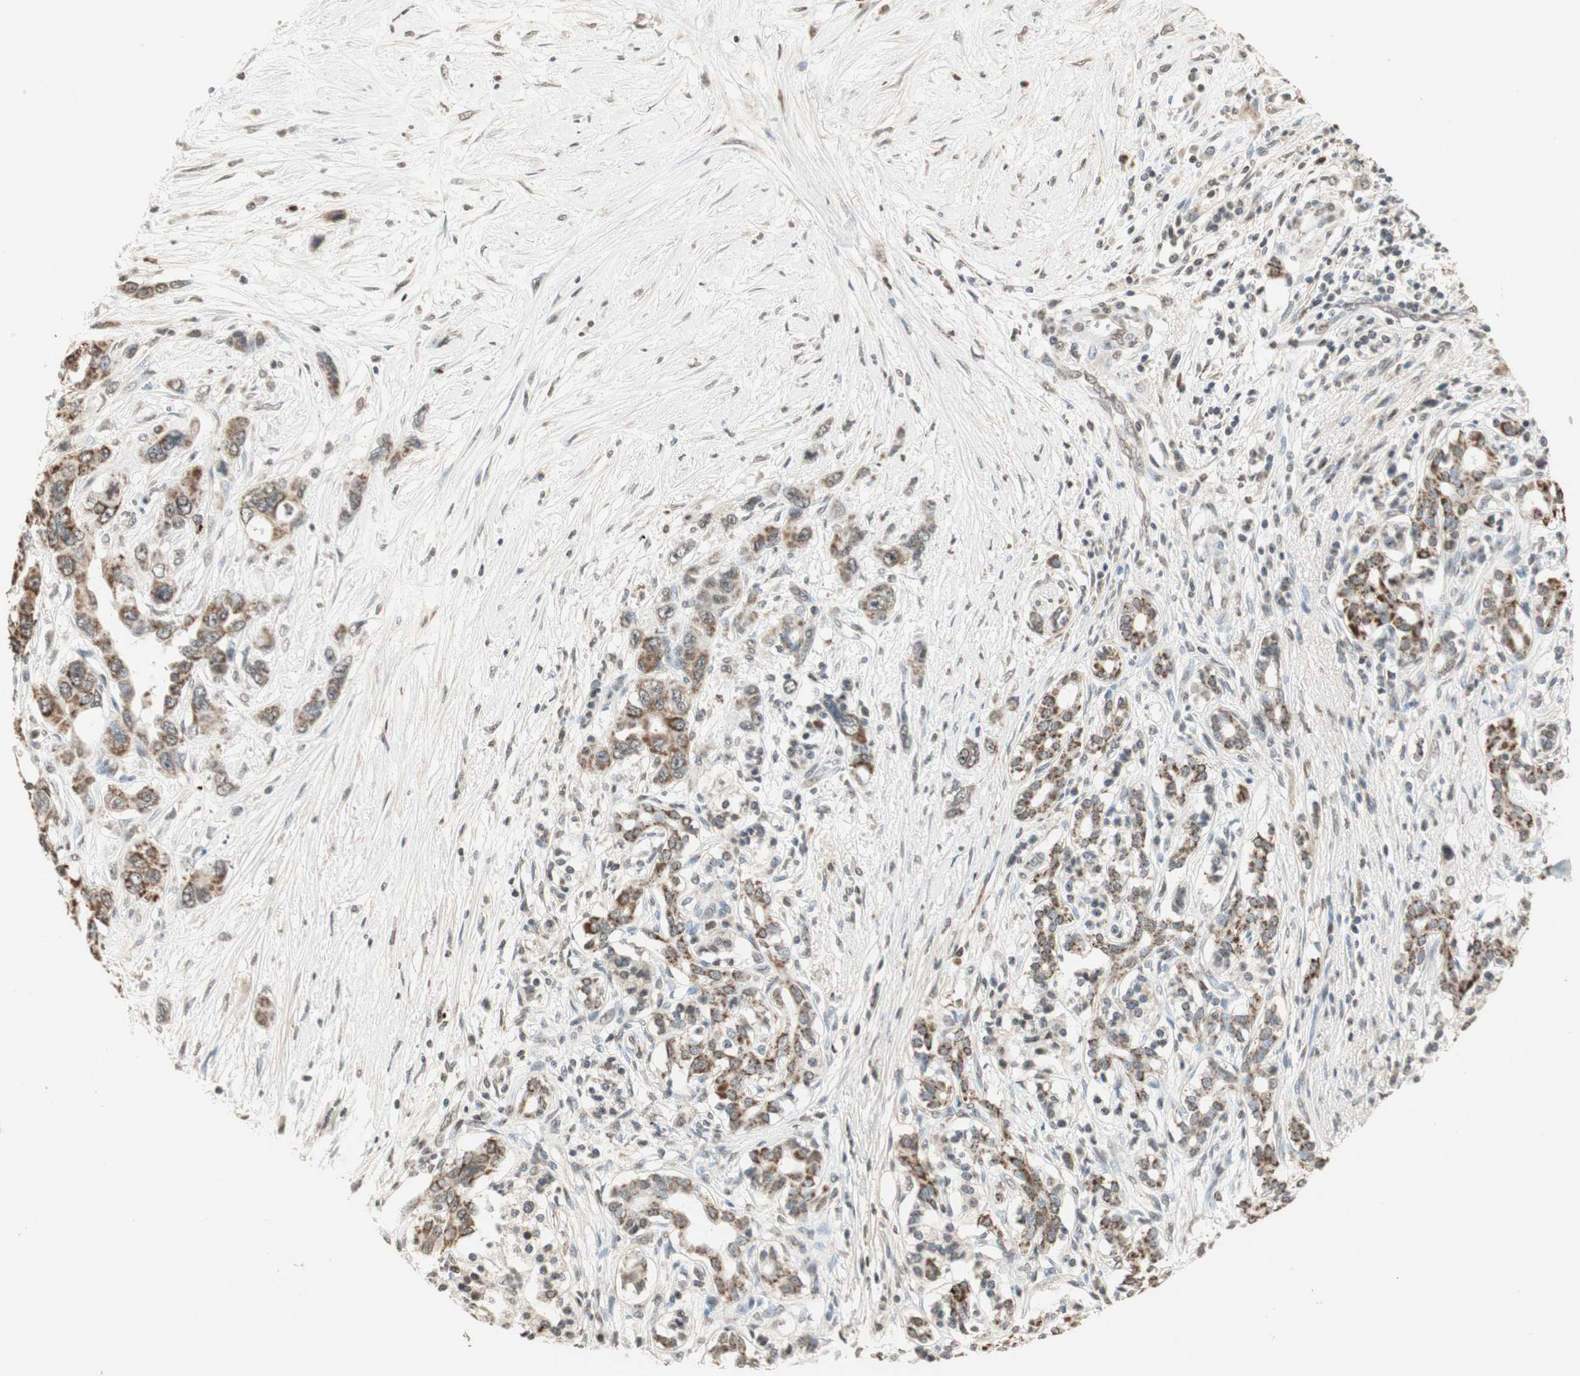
{"staining": {"intensity": "strong", "quantity": ">75%", "location": "cytoplasmic/membranous"}, "tissue": "pancreatic cancer", "cell_type": "Tumor cells", "image_type": "cancer", "snomed": [{"axis": "morphology", "description": "Adenocarcinoma, NOS"}, {"axis": "topography", "description": "Pancreas"}], "caption": "Human pancreatic cancer stained for a protein (brown) exhibits strong cytoplasmic/membranous positive expression in about >75% of tumor cells.", "gene": "PRELID1", "patient": {"sex": "male", "age": 46}}